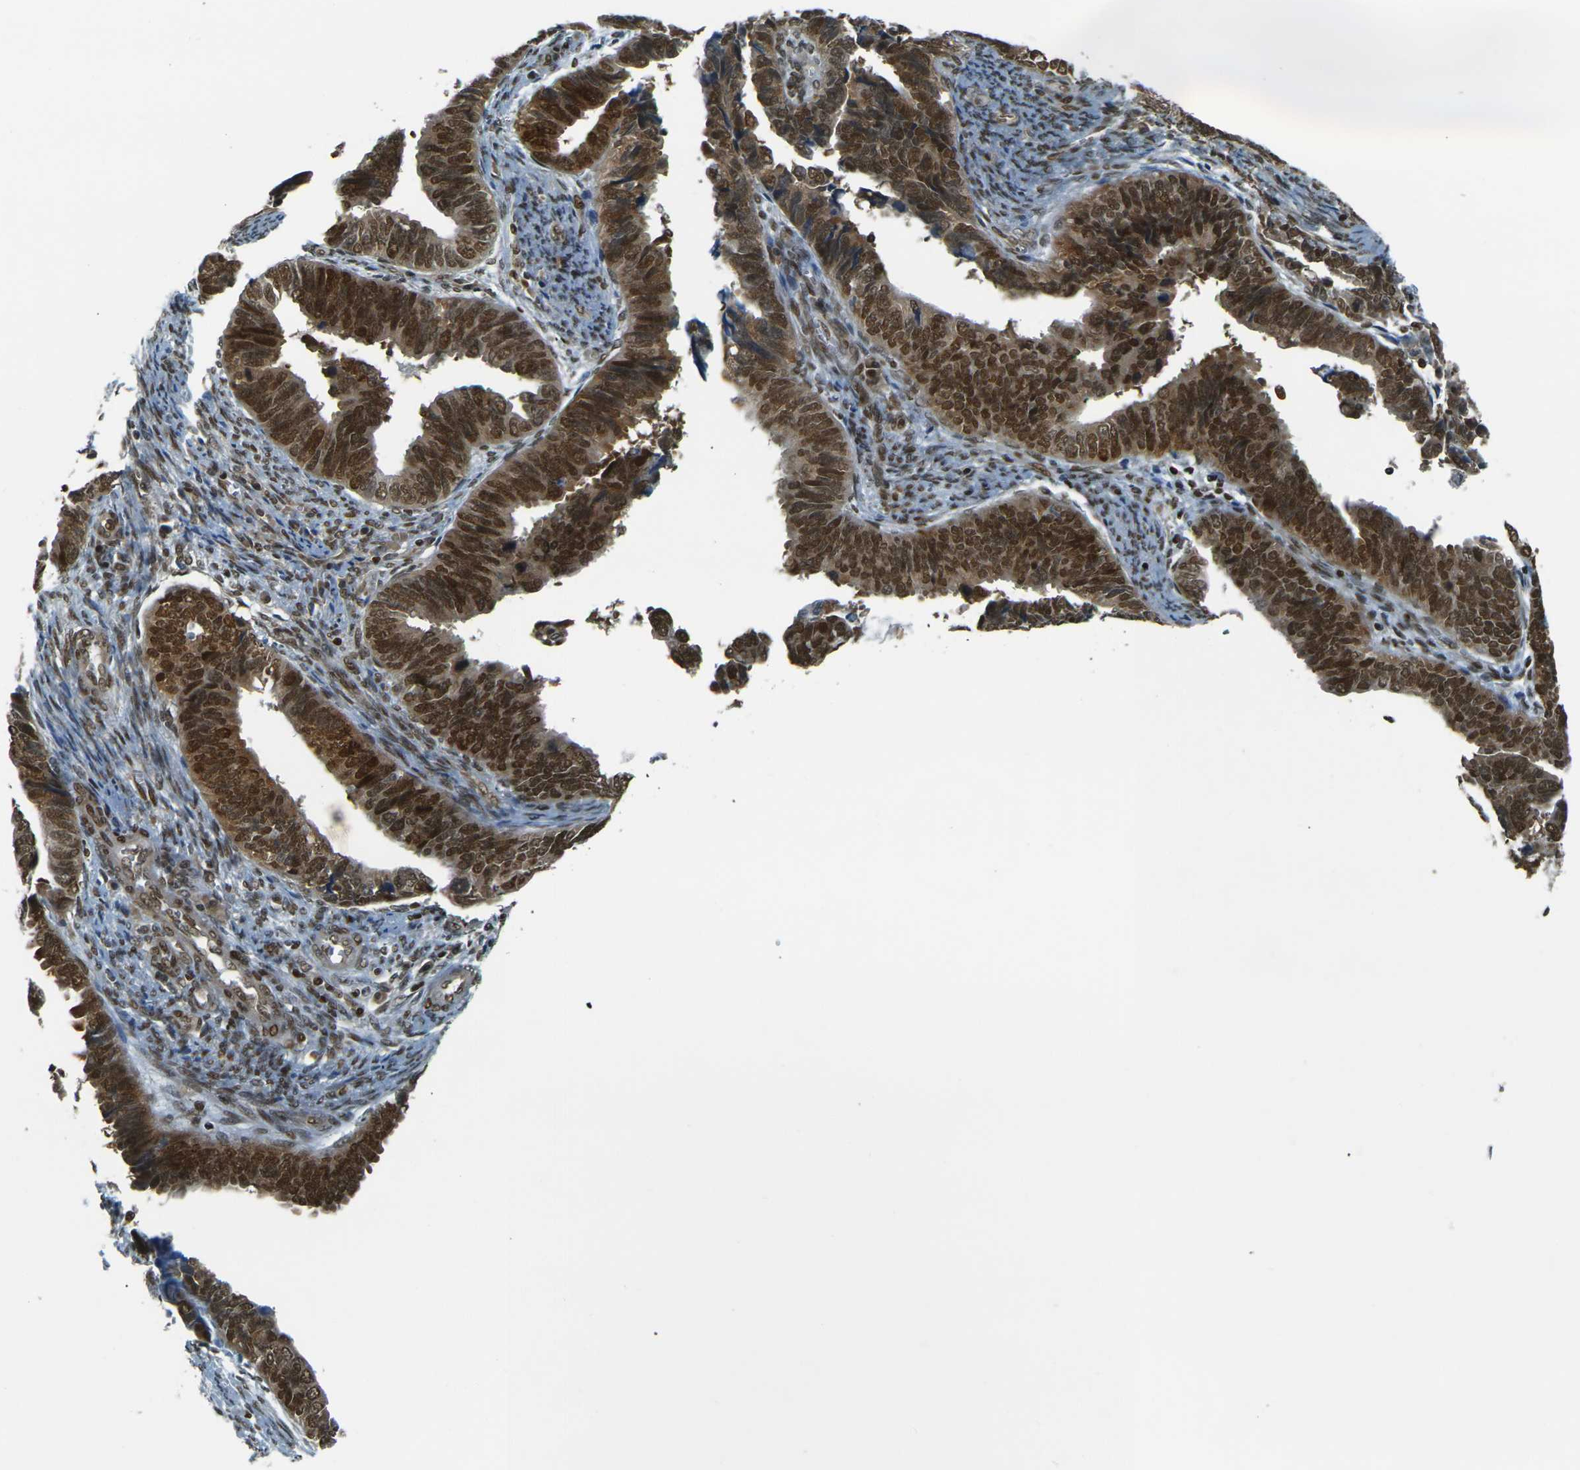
{"staining": {"intensity": "strong", "quantity": ">75%", "location": "nuclear"}, "tissue": "endometrial cancer", "cell_type": "Tumor cells", "image_type": "cancer", "snomed": [{"axis": "morphology", "description": "Adenocarcinoma, NOS"}, {"axis": "topography", "description": "Endometrium"}], "caption": "An image of human endometrial cancer stained for a protein shows strong nuclear brown staining in tumor cells.", "gene": "NHEJ1", "patient": {"sex": "female", "age": 75}}